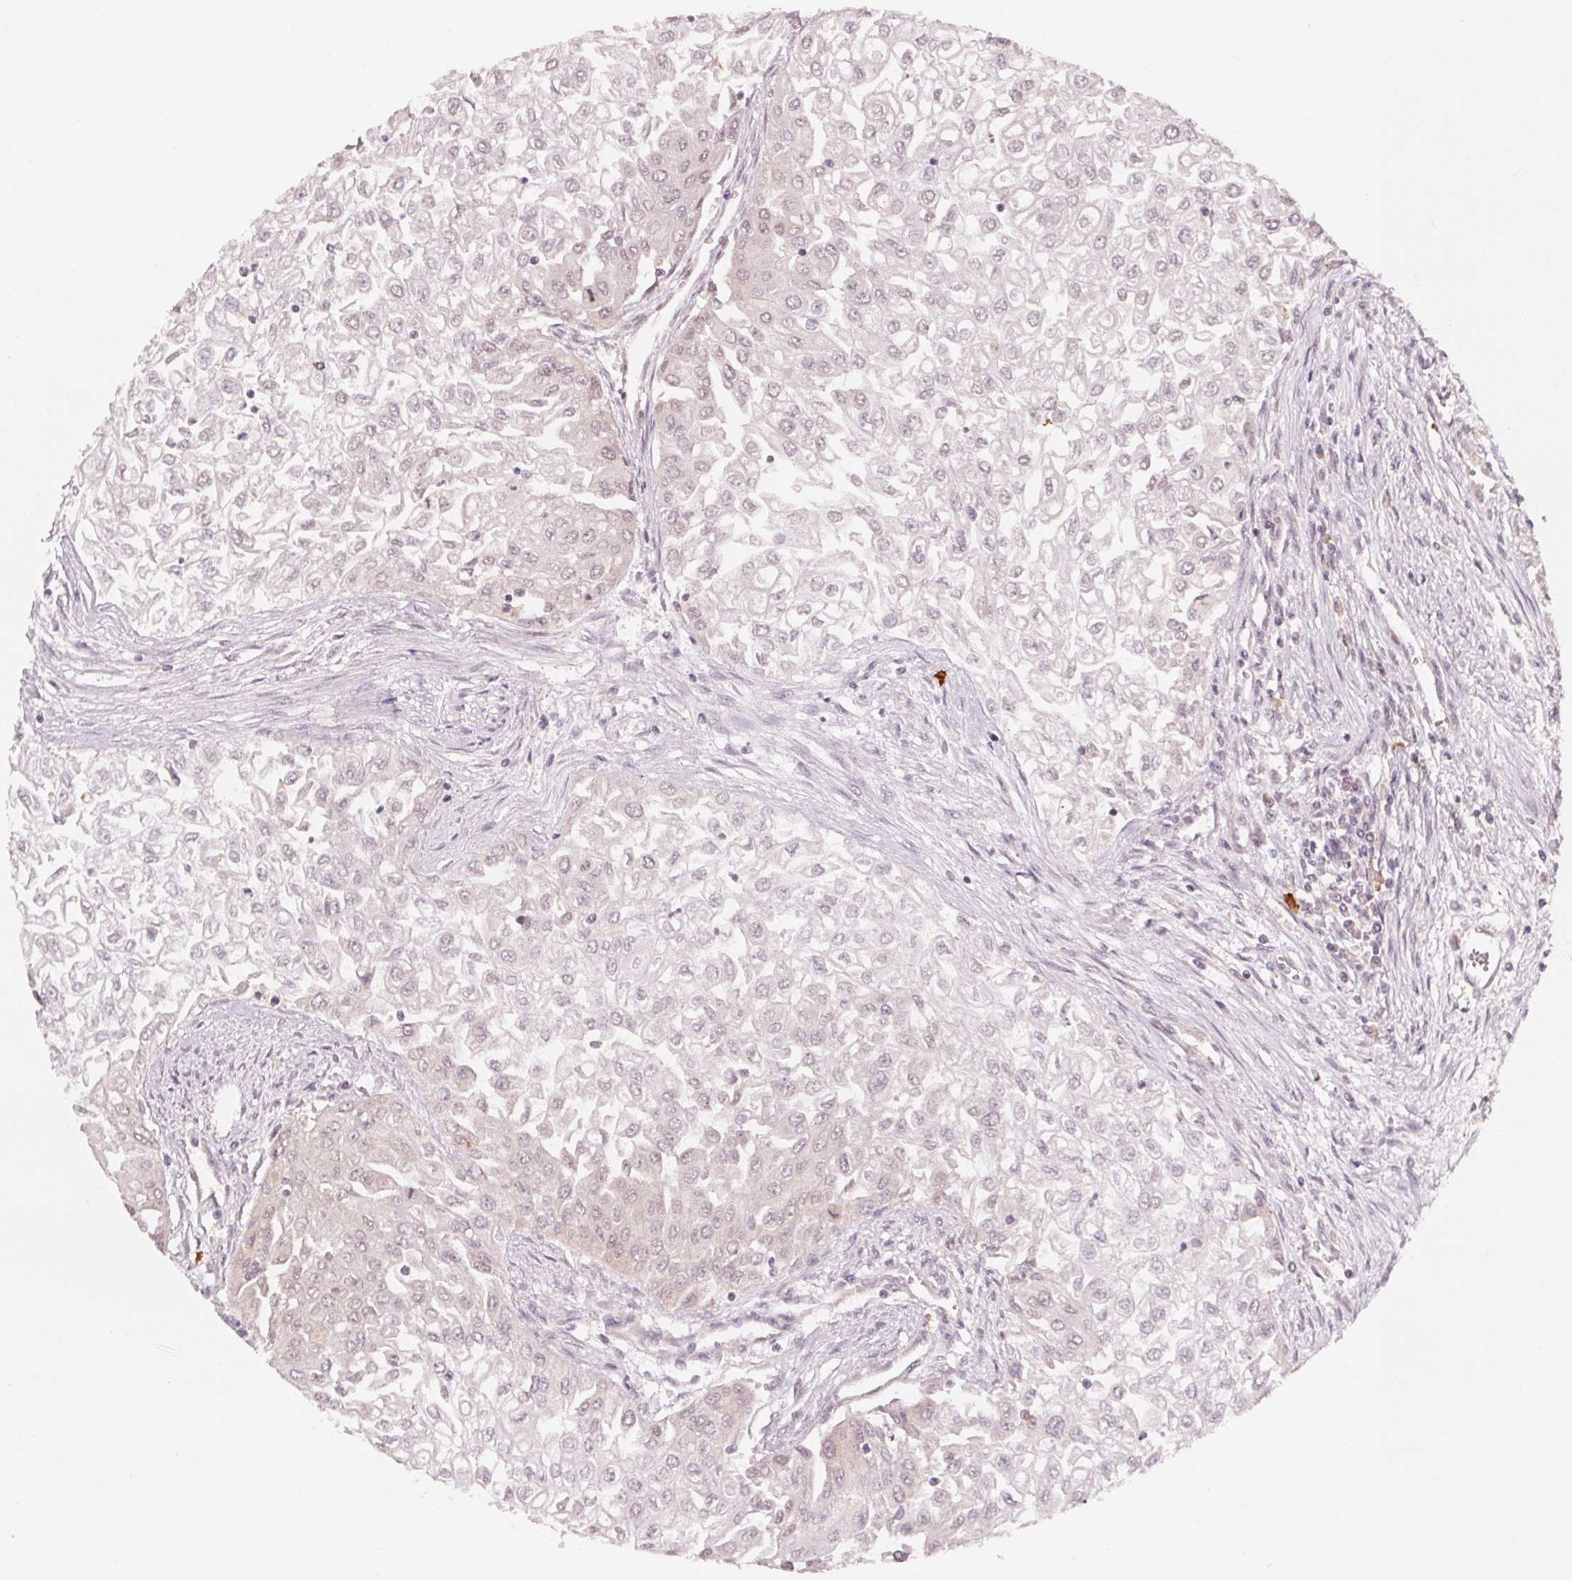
{"staining": {"intensity": "negative", "quantity": "none", "location": "none"}, "tissue": "urothelial cancer", "cell_type": "Tumor cells", "image_type": "cancer", "snomed": [{"axis": "morphology", "description": "Urothelial carcinoma, High grade"}, {"axis": "topography", "description": "Urinary bladder"}], "caption": "Tumor cells show no significant staining in urothelial carcinoma (high-grade). (Immunohistochemistry, brightfield microscopy, high magnification).", "gene": "GIGYF2", "patient": {"sex": "male", "age": 62}}